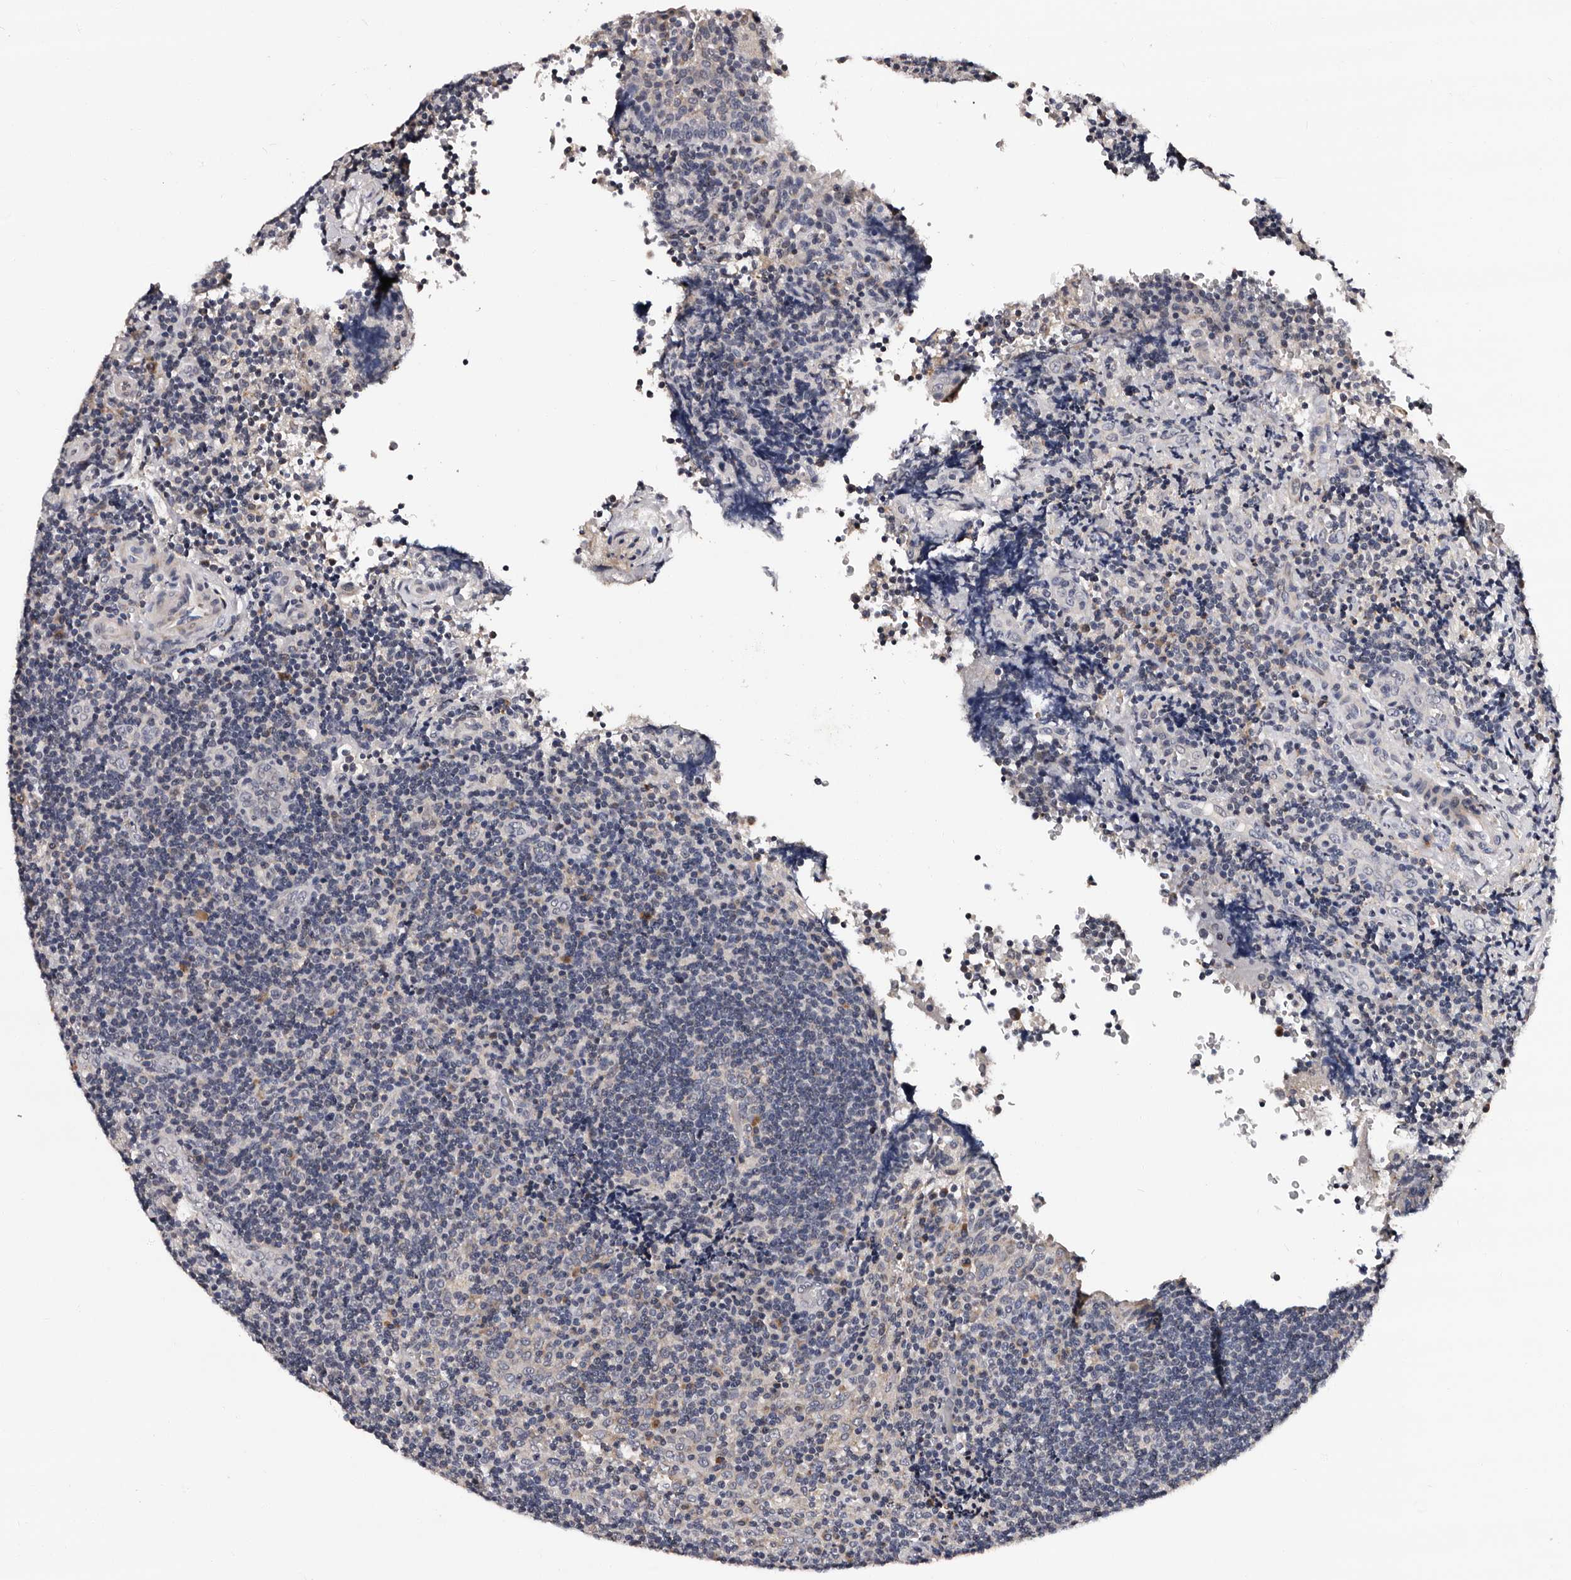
{"staining": {"intensity": "negative", "quantity": "none", "location": "none"}, "tissue": "lymphoma", "cell_type": "Tumor cells", "image_type": "cancer", "snomed": [{"axis": "morphology", "description": "Malignant lymphoma, non-Hodgkin's type, High grade"}, {"axis": "topography", "description": "Tonsil"}], "caption": "Tumor cells show no significant protein positivity in lymphoma.", "gene": "TAF4B", "patient": {"sex": "female", "age": 36}}